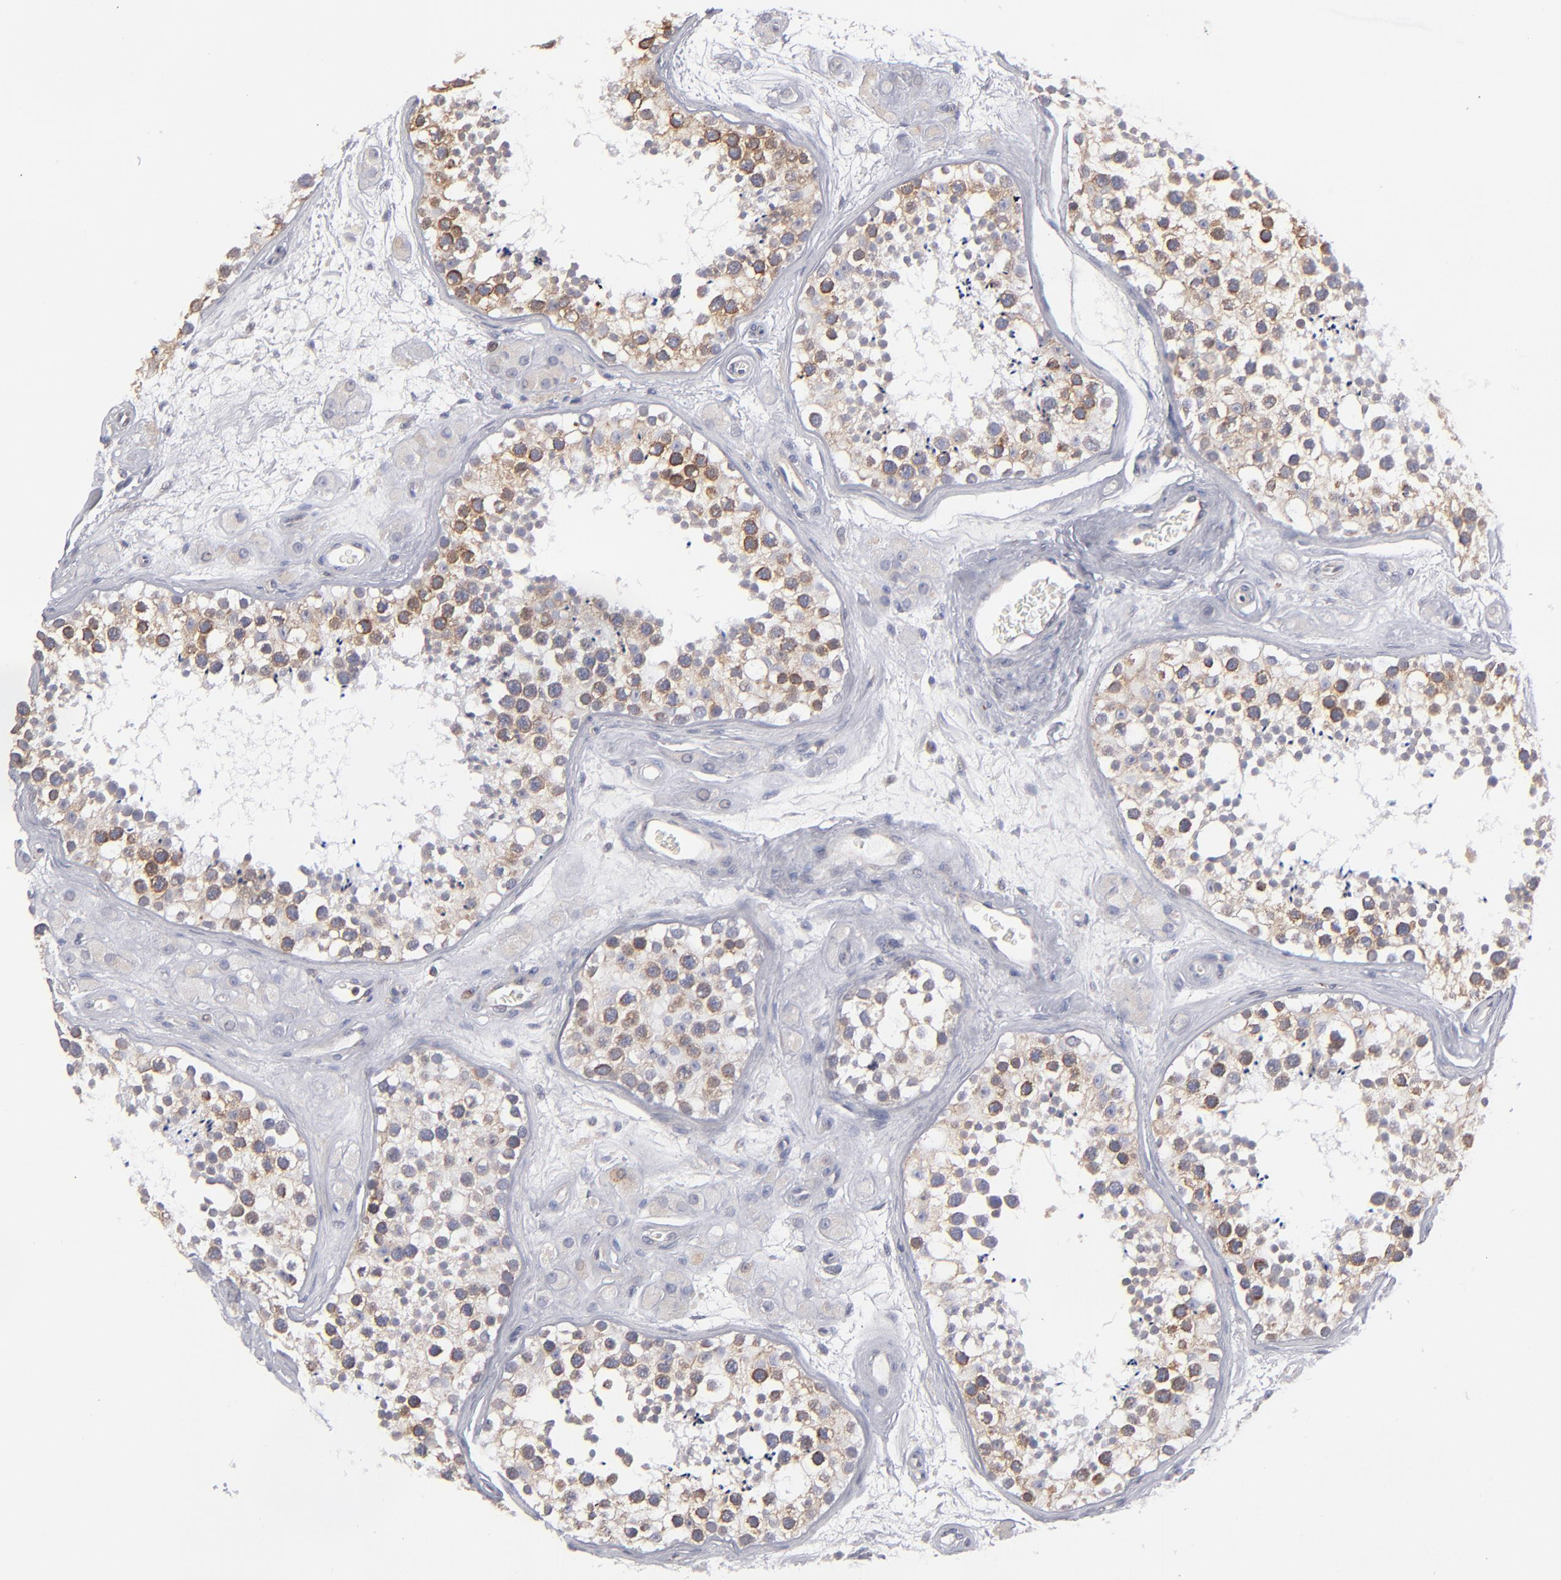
{"staining": {"intensity": "moderate", "quantity": ">75%", "location": "cytoplasmic/membranous"}, "tissue": "testis", "cell_type": "Cells in seminiferous ducts", "image_type": "normal", "snomed": [{"axis": "morphology", "description": "Normal tissue, NOS"}, {"axis": "topography", "description": "Testis"}], "caption": "The micrograph displays immunohistochemical staining of normal testis. There is moderate cytoplasmic/membranous positivity is appreciated in about >75% of cells in seminiferous ducts. (IHC, brightfield microscopy, high magnification).", "gene": "TMX1", "patient": {"sex": "male", "age": 38}}